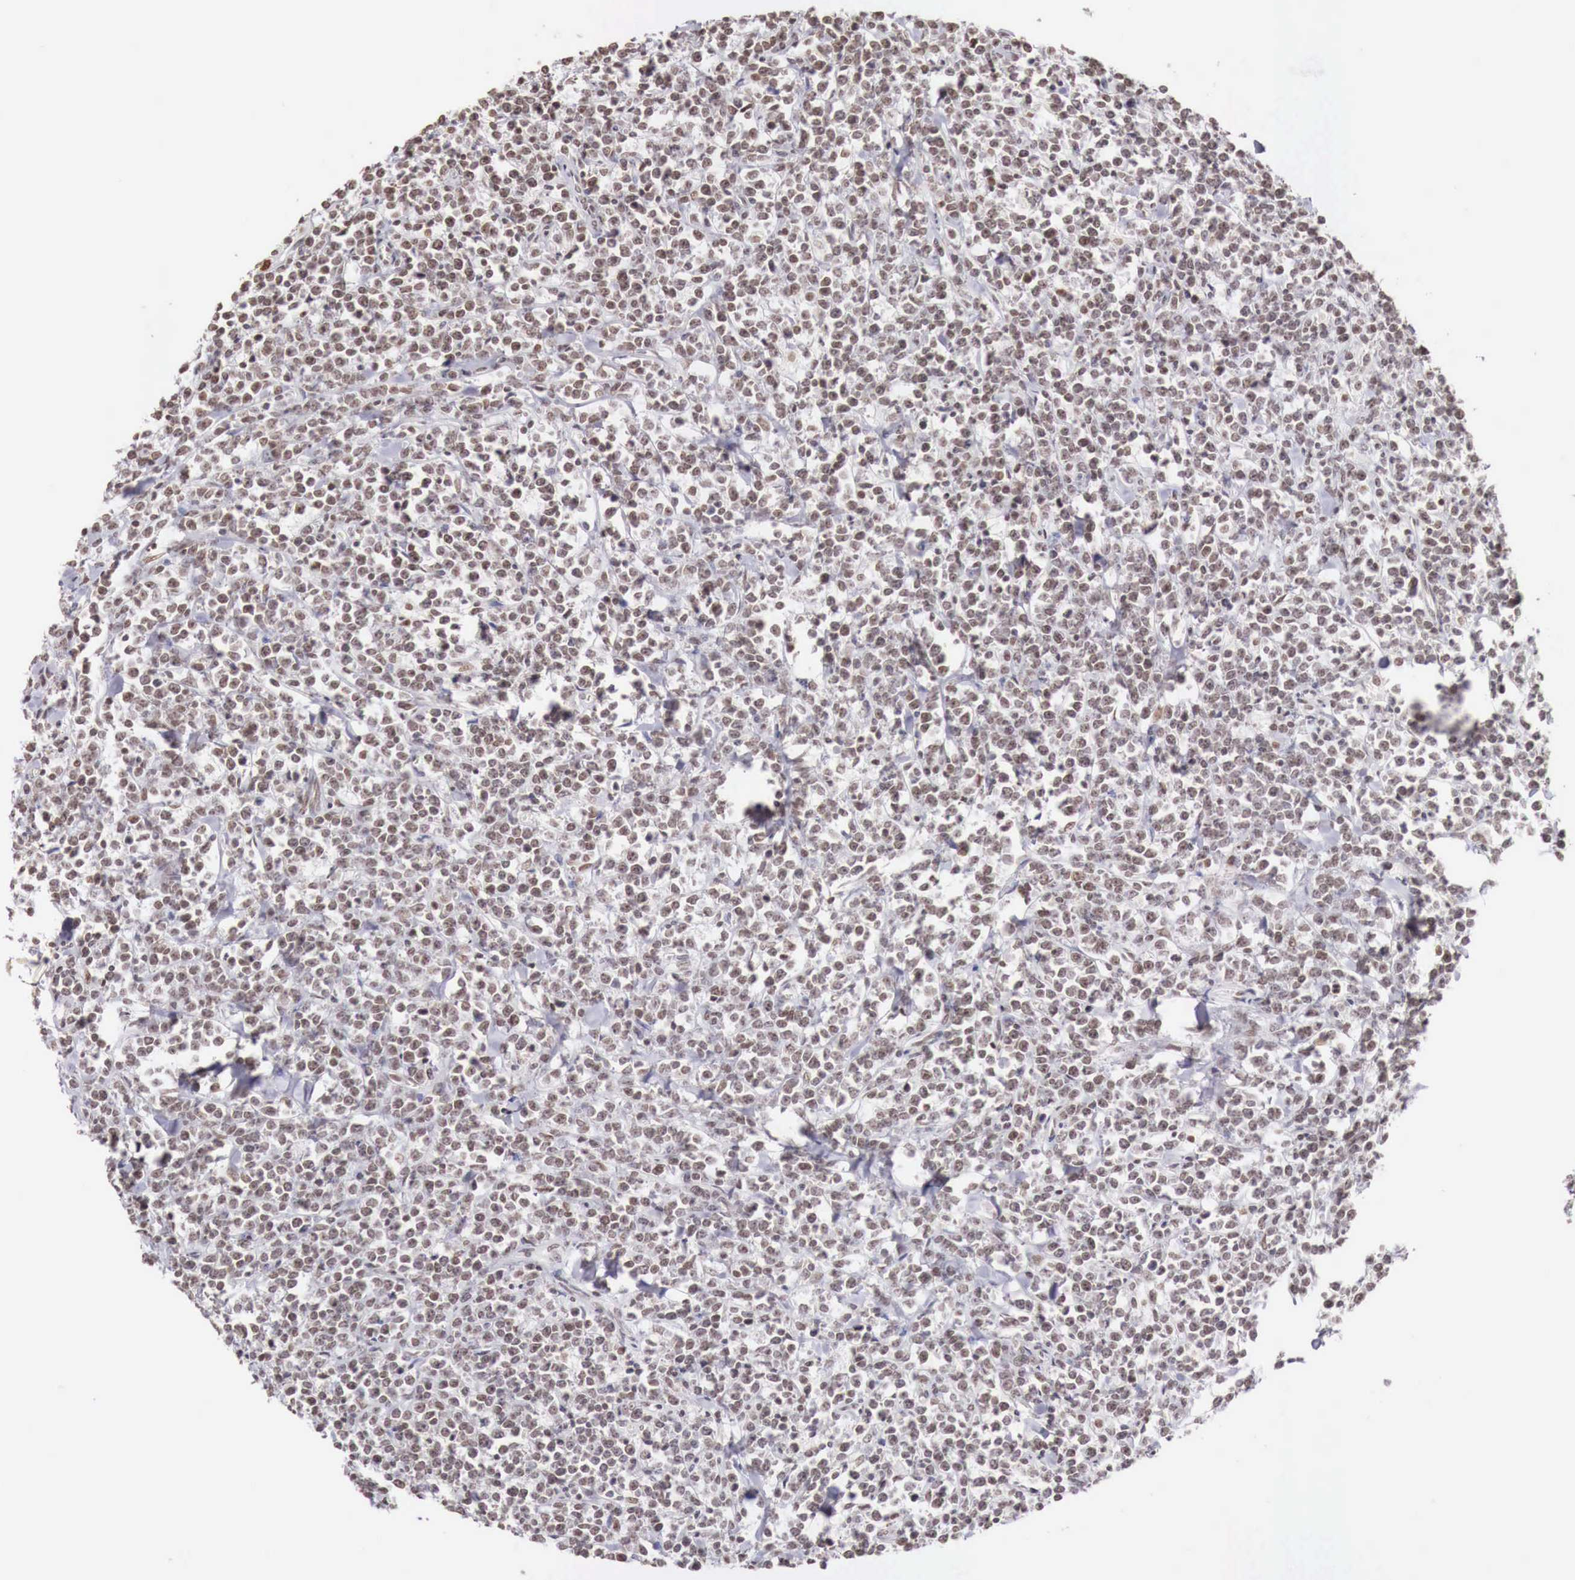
{"staining": {"intensity": "moderate", "quantity": "25%-75%", "location": "cytoplasmic/membranous"}, "tissue": "lymphoma", "cell_type": "Tumor cells", "image_type": "cancer", "snomed": [{"axis": "morphology", "description": "Malignant lymphoma, non-Hodgkin's type, High grade"}, {"axis": "topography", "description": "Small intestine"}, {"axis": "topography", "description": "Colon"}], "caption": "Immunohistochemical staining of high-grade malignant lymphoma, non-Hodgkin's type exhibits moderate cytoplasmic/membranous protein positivity in approximately 25%-75% of tumor cells. The protein is stained brown, and the nuclei are stained in blue (DAB IHC with brightfield microscopy, high magnification).", "gene": "PHF14", "patient": {"sex": "male", "age": 8}}